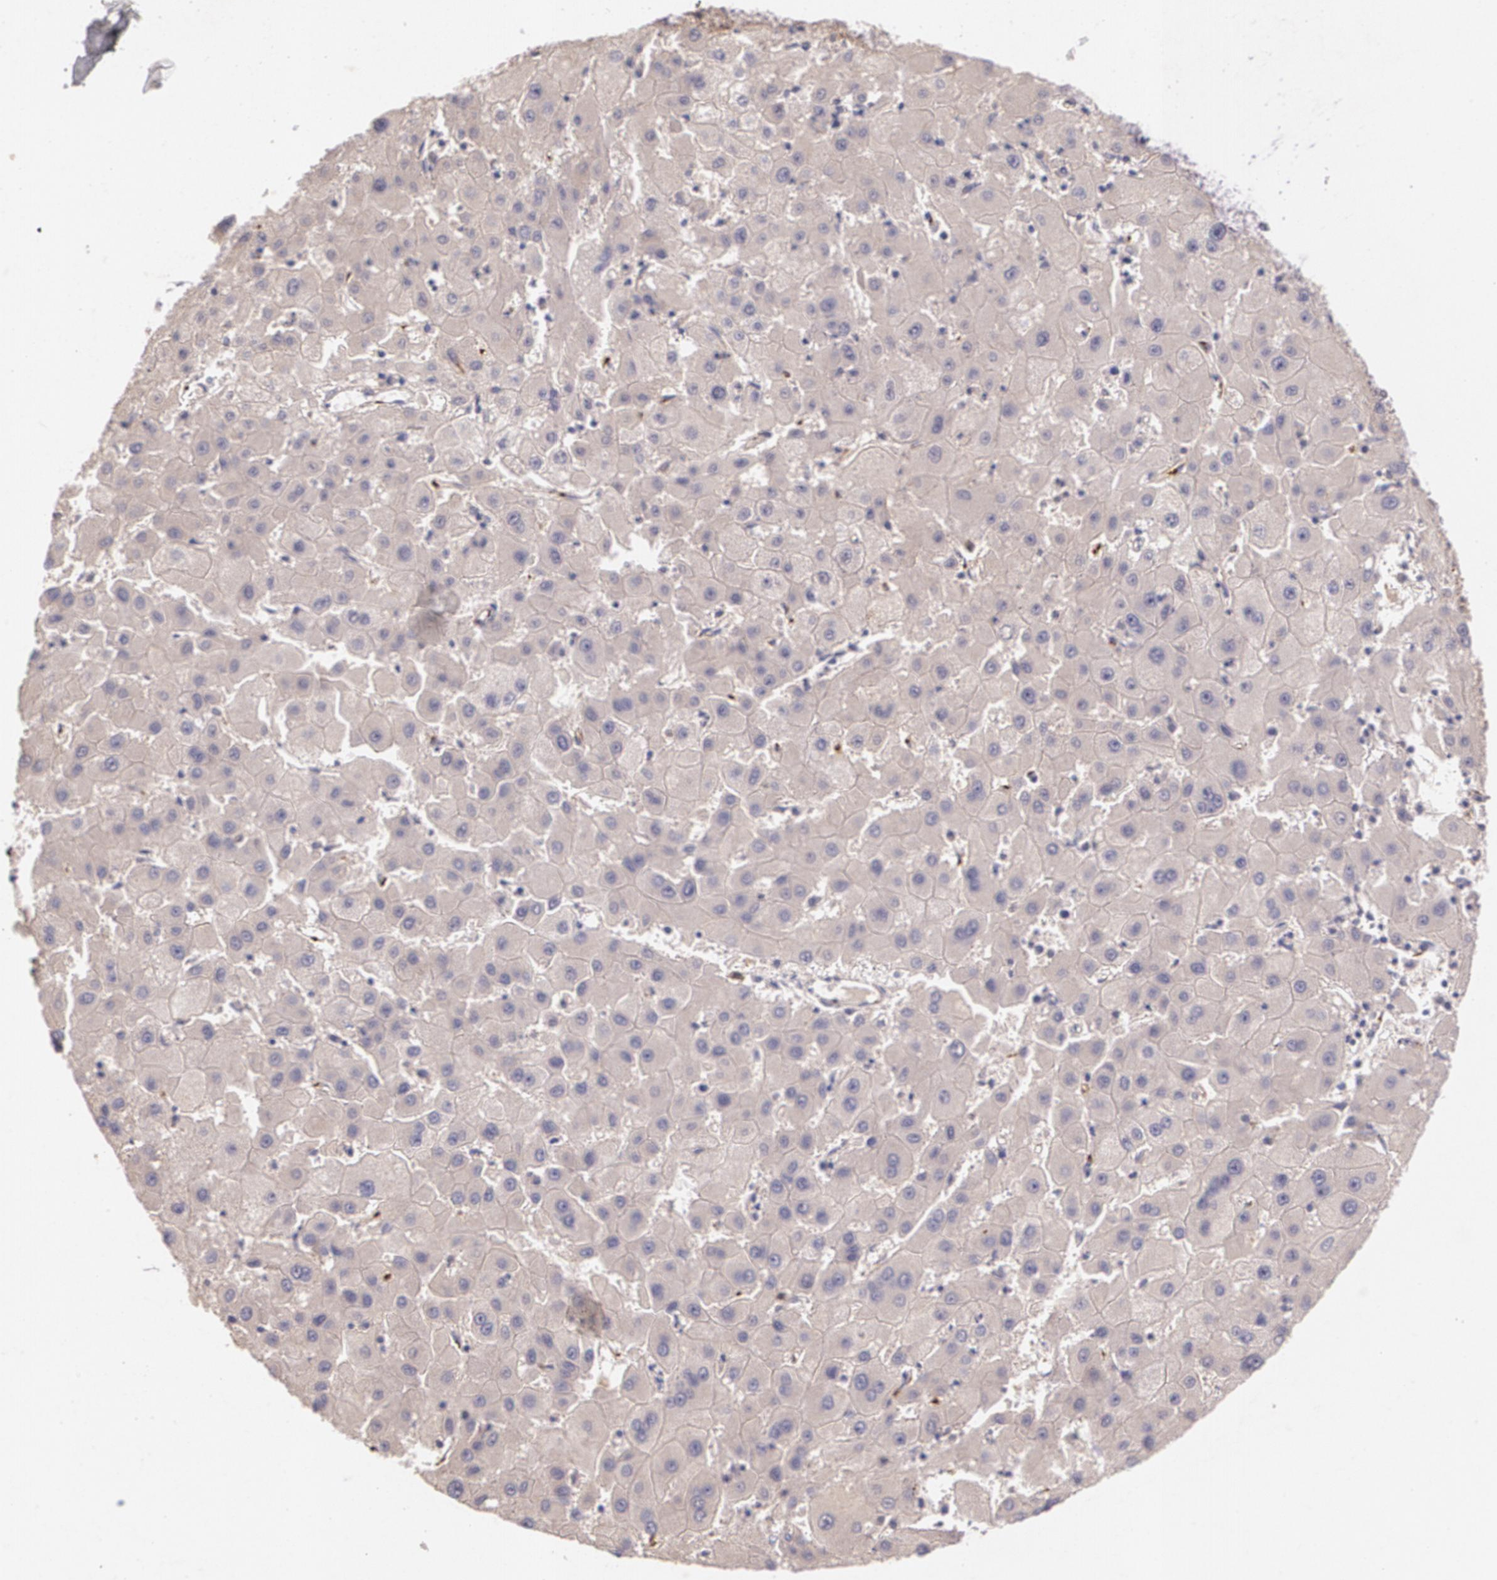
{"staining": {"intensity": "weak", "quantity": ">75%", "location": "cytoplasmic/membranous"}, "tissue": "liver cancer", "cell_type": "Tumor cells", "image_type": "cancer", "snomed": [{"axis": "morphology", "description": "Carcinoma, Hepatocellular, NOS"}, {"axis": "topography", "description": "Liver"}], "caption": "Immunohistochemistry (IHC) (DAB) staining of human hepatocellular carcinoma (liver) displays weak cytoplasmic/membranous protein expression in approximately >75% of tumor cells.", "gene": "TM4SF1", "patient": {"sex": "male", "age": 72}}